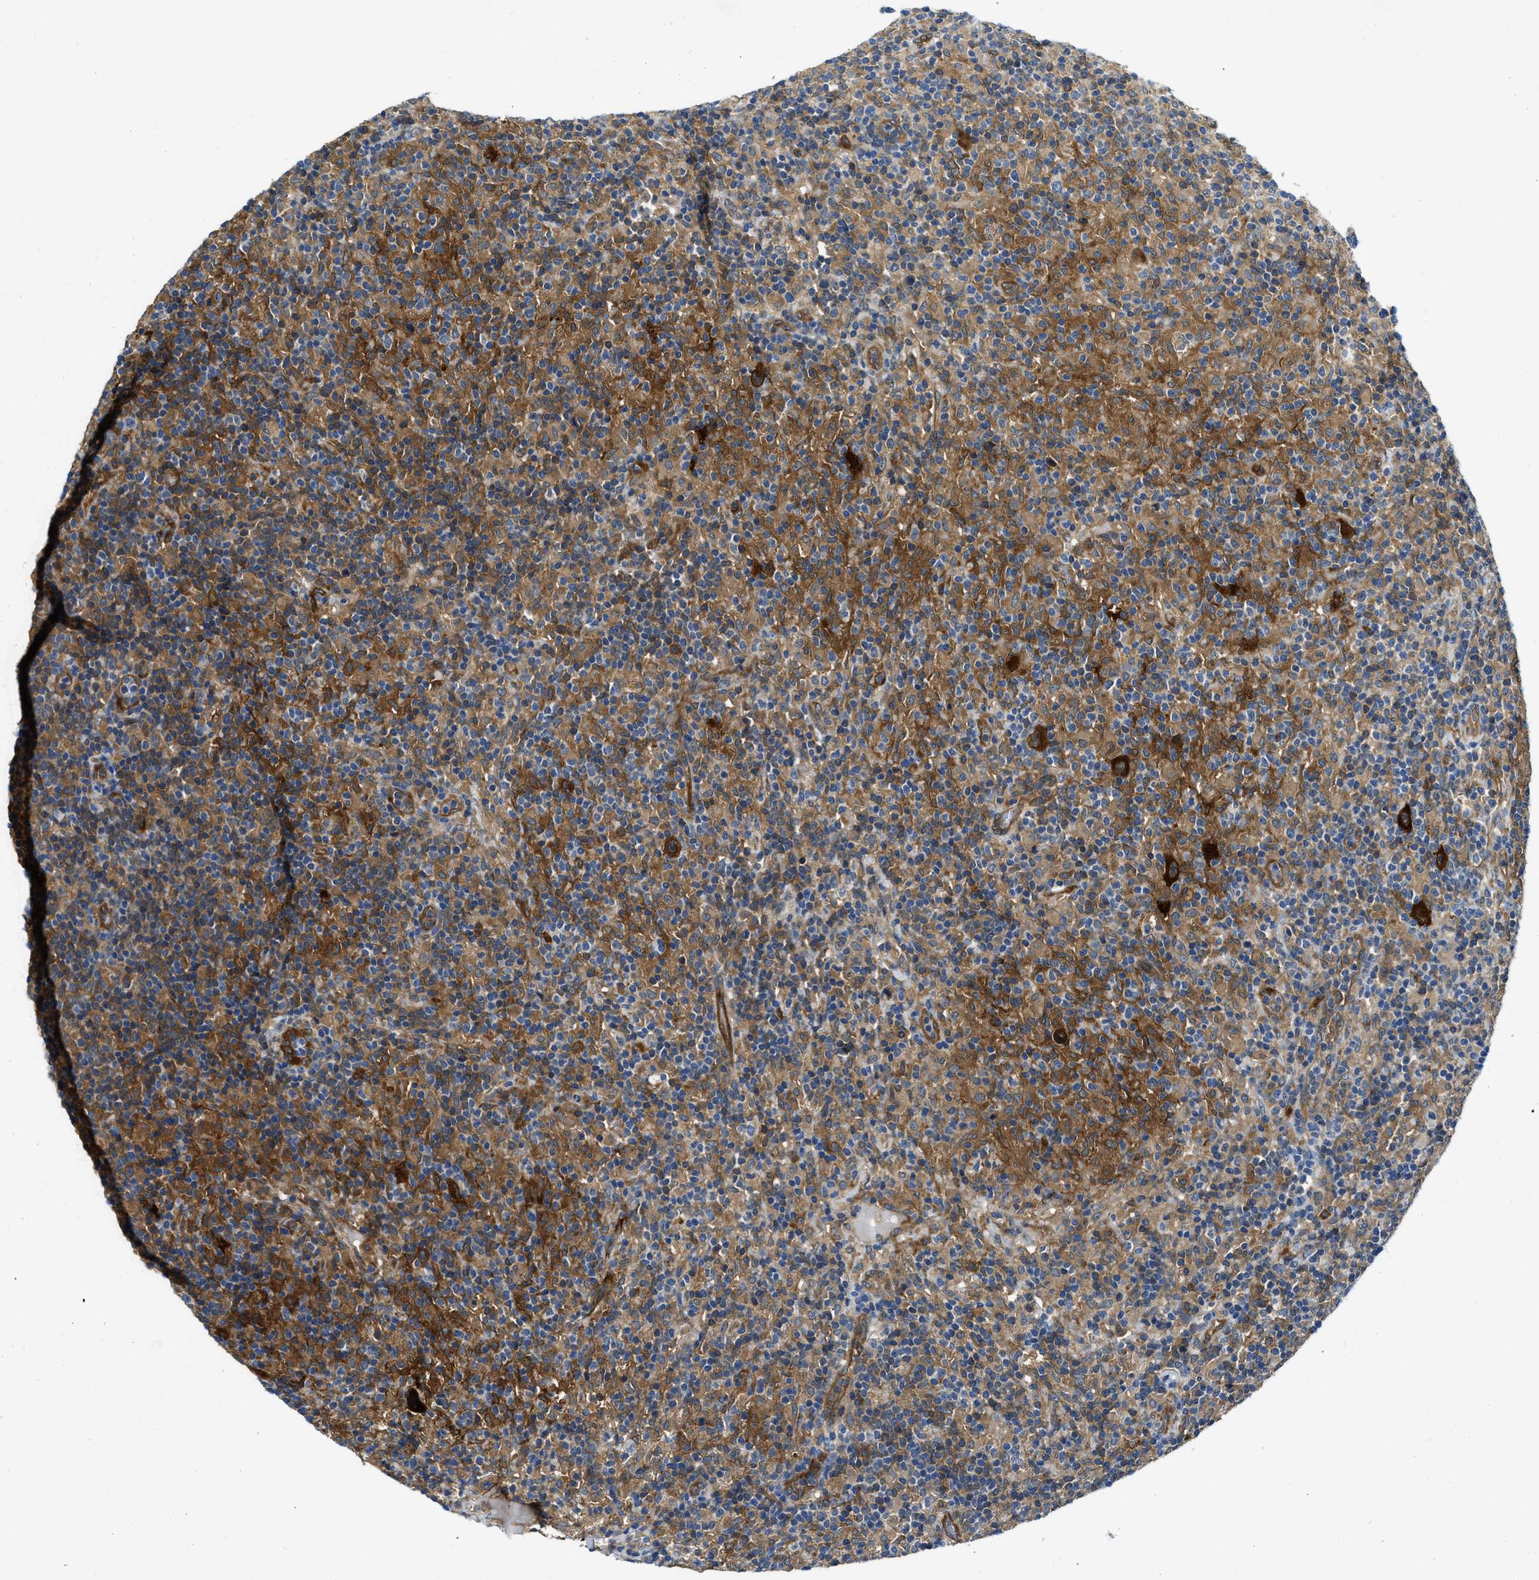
{"staining": {"intensity": "strong", "quantity": ">75%", "location": "cytoplasmic/membranous"}, "tissue": "lymphoma", "cell_type": "Tumor cells", "image_type": "cancer", "snomed": [{"axis": "morphology", "description": "Hodgkin's disease, NOS"}, {"axis": "topography", "description": "Lymph node"}], "caption": "Hodgkin's disease stained with a brown dye shows strong cytoplasmic/membranous positive staining in approximately >75% of tumor cells.", "gene": "RIPK2", "patient": {"sex": "male", "age": 70}}